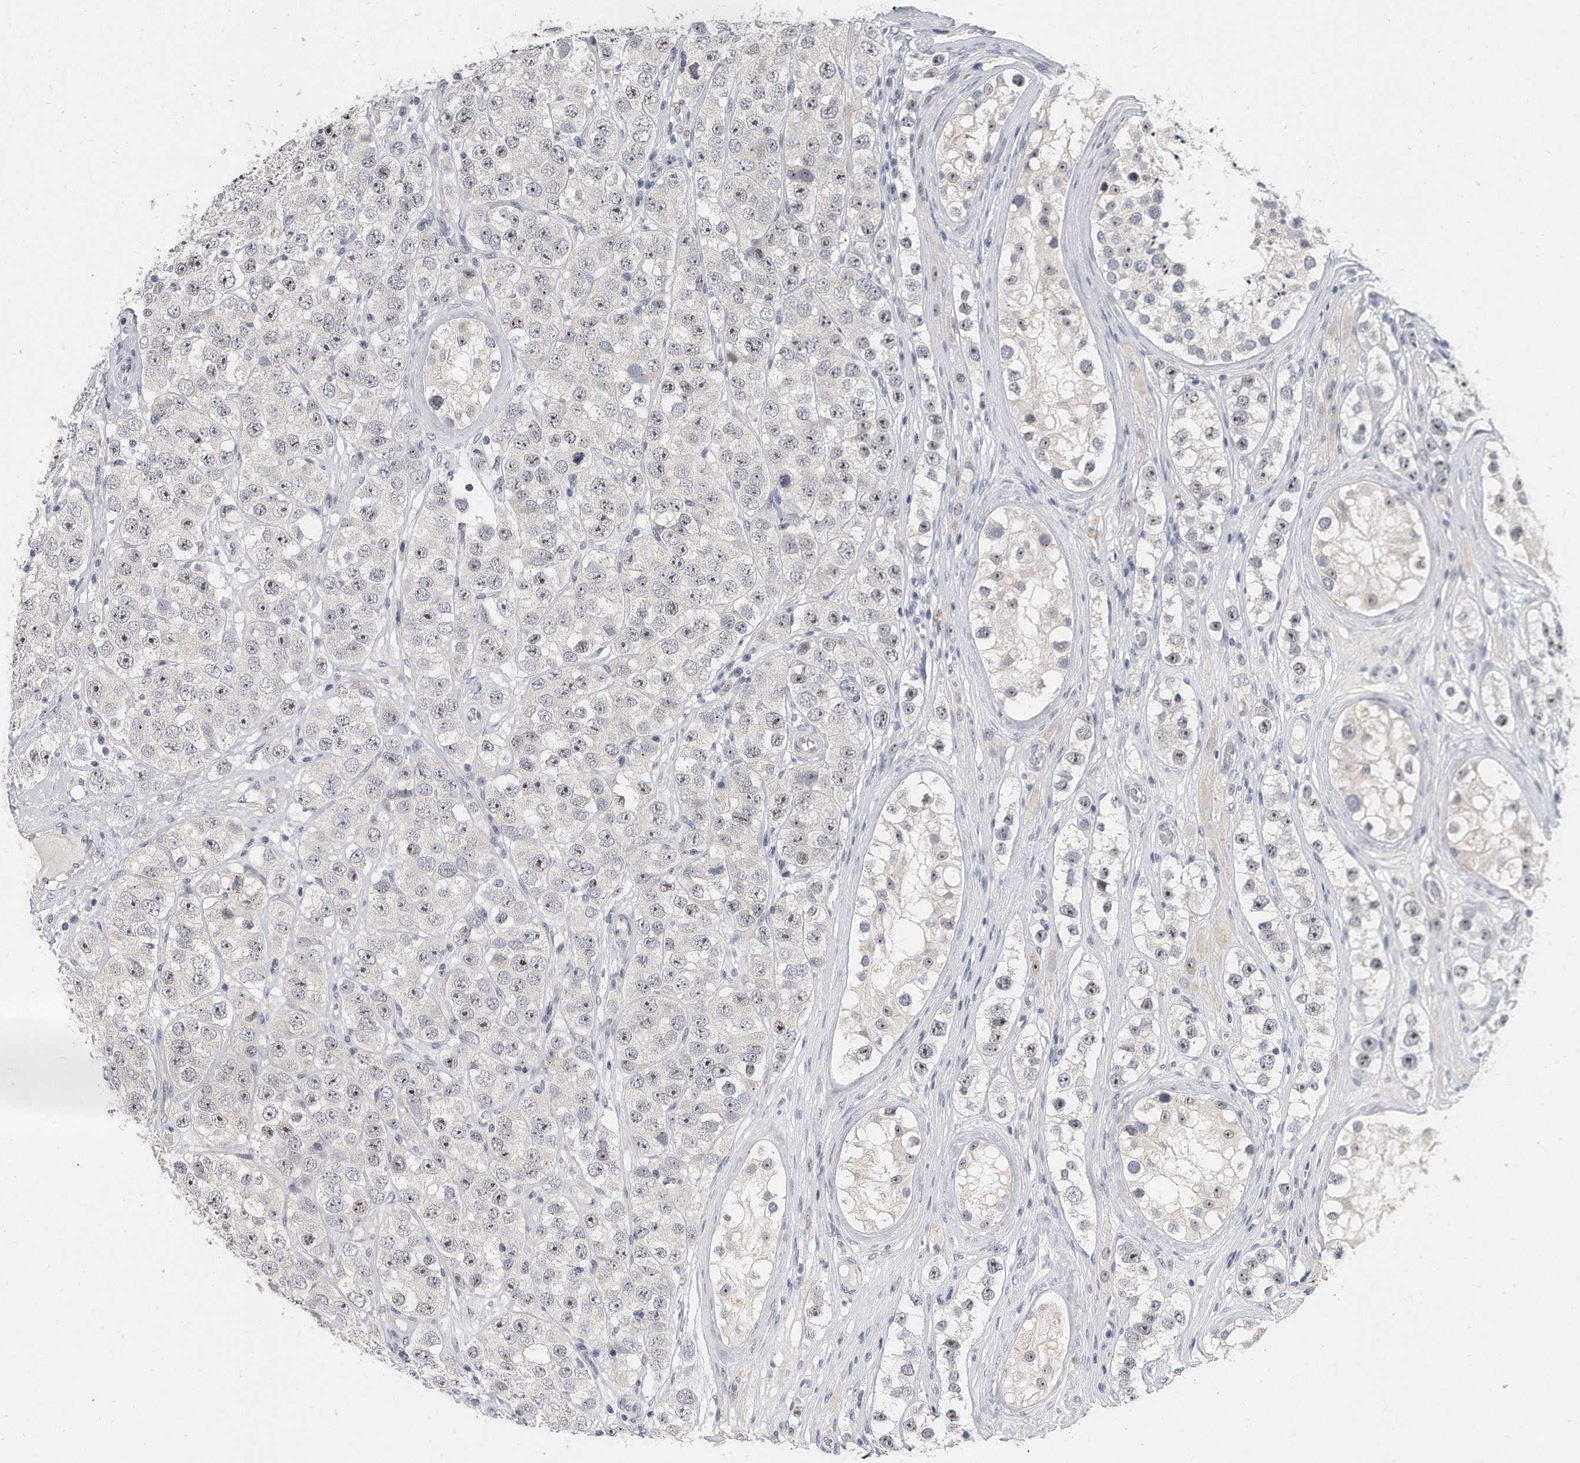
{"staining": {"intensity": "weak", "quantity": ">75%", "location": "nuclear"}, "tissue": "testis cancer", "cell_type": "Tumor cells", "image_type": "cancer", "snomed": [{"axis": "morphology", "description": "Seminoma, NOS"}, {"axis": "topography", "description": "Testis"}], "caption": "Immunohistochemistry (IHC) photomicrograph of testis cancer stained for a protein (brown), which exhibits low levels of weak nuclear staining in approximately >75% of tumor cells.", "gene": "TFCP2L1", "patient": {"sex": "male", "age": 28}}